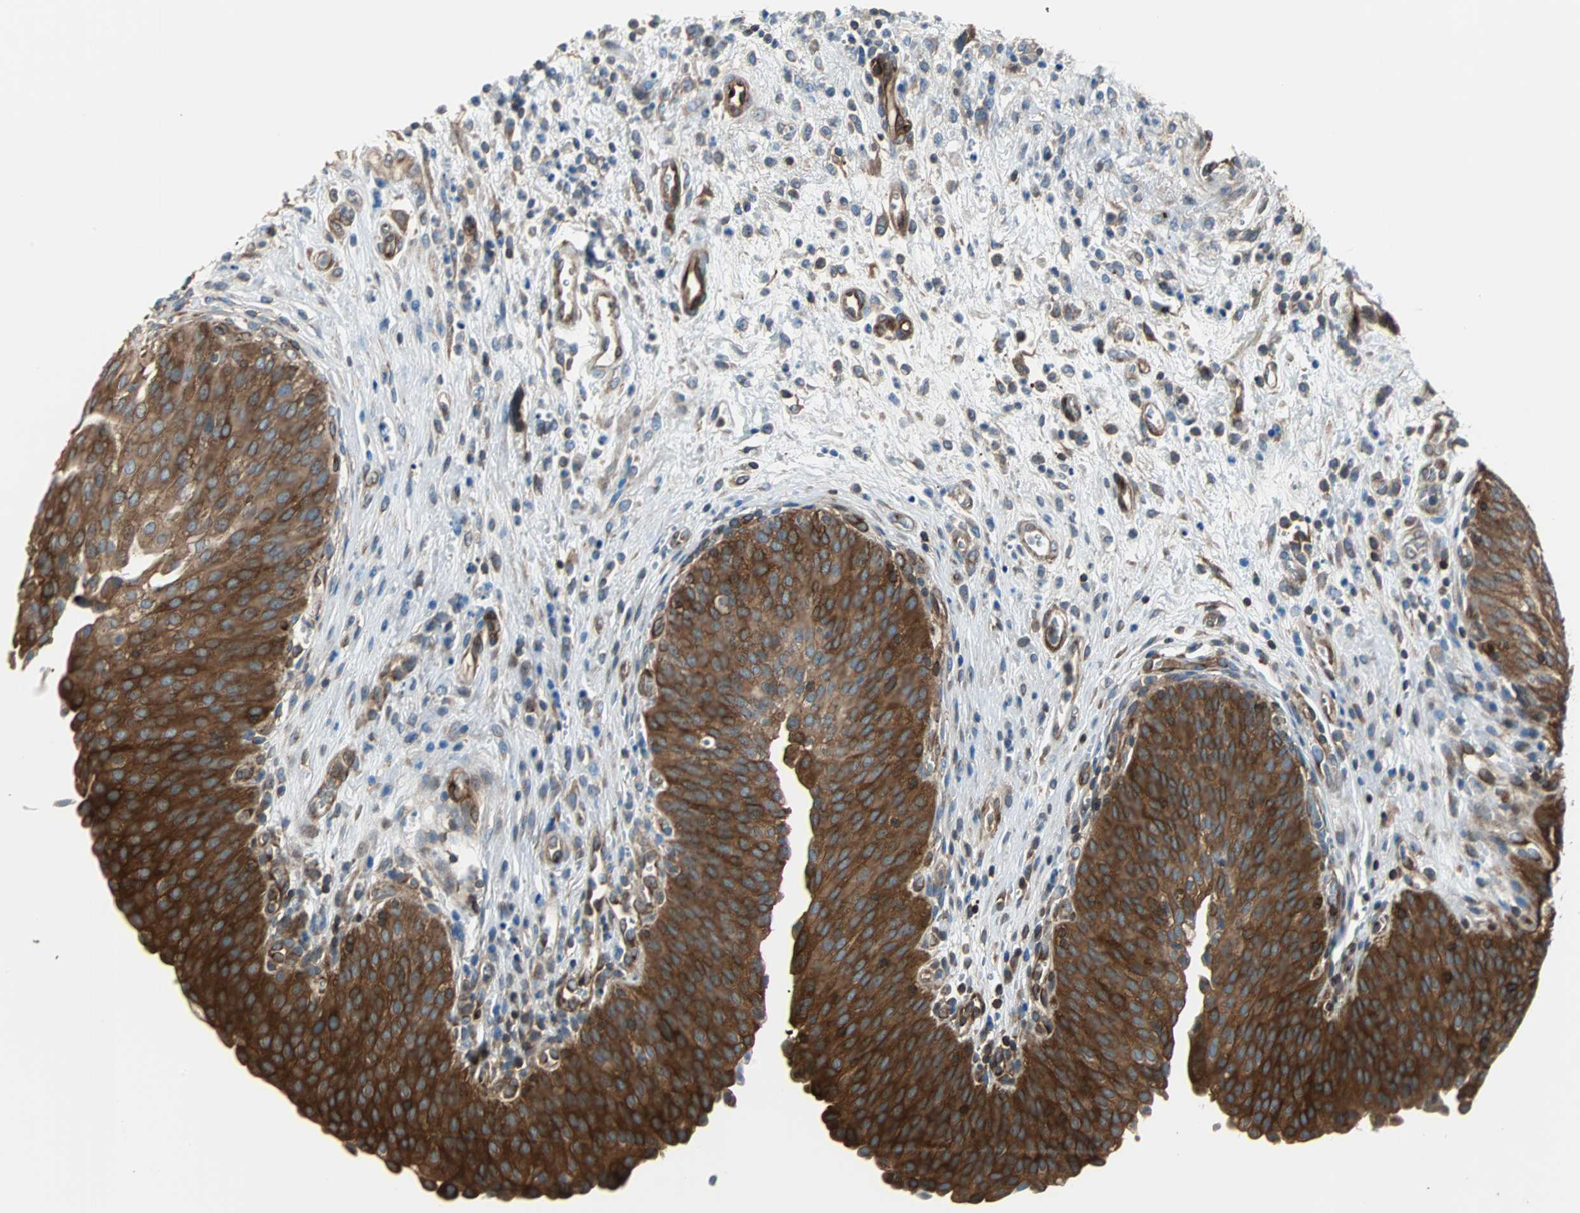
{"staining": {"intensity": "strong", "quantity": ">75%", "location": "cytoplasmic/membranous,nuclear"}, "tissue": "urinary bladder", "cell_type": "Urothelial cells", "image_type": "normal", "snomed": [{"axis": "morphology", "description": "Normal tissue, NOS"}, {"axis": "morphology", "description": "Dysplasia, NOS"}, {"axis": "topography", "description": "Urinary bladder"}], "caption": "Strong cytoplasmic/membranous,nuclear staining is seen in about >75% of urothelial cells in unremarkable urinary bladder.", "gene": "RELA", "patient": {"sex": "male", "age": 35}}